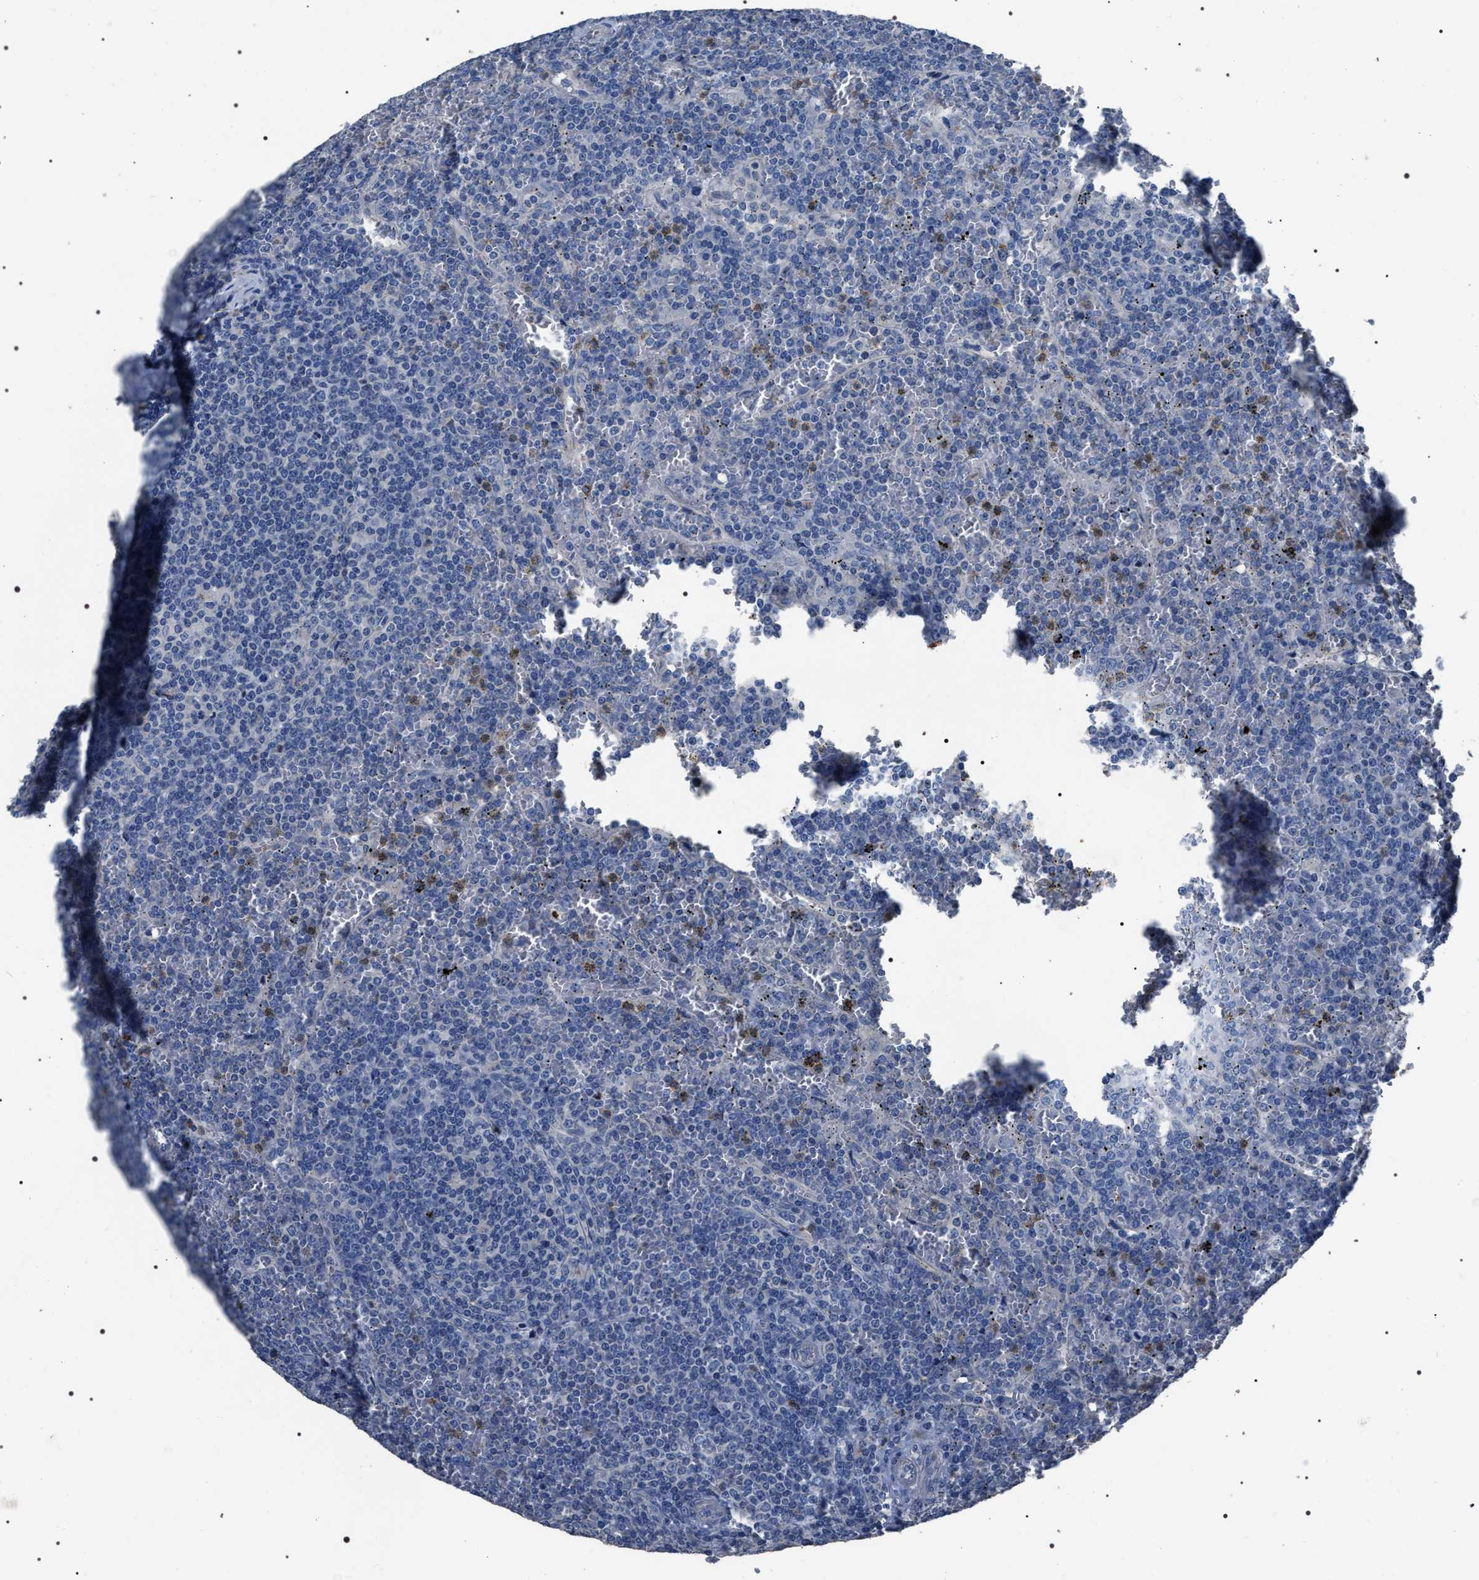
{"staining": {"intensity": "negative", "quantity": "none", "location": "none"}, "tissue": "lymphoma", "cell_type": "Tumor cells", "image_type": "cancer", "snomed": [{"axis": "morphology", "description": "Malignant lymphoma, non-Hodgkin's type, Low grade"}, {"axis": "topography", "description": "Spleen"}], "caption": "Immunohistochemistry (IHC) of lymphoma displays no positivity in tumor cells.", "gene": "TRIM54", "patient": {"sex": "female", "age": 19}}